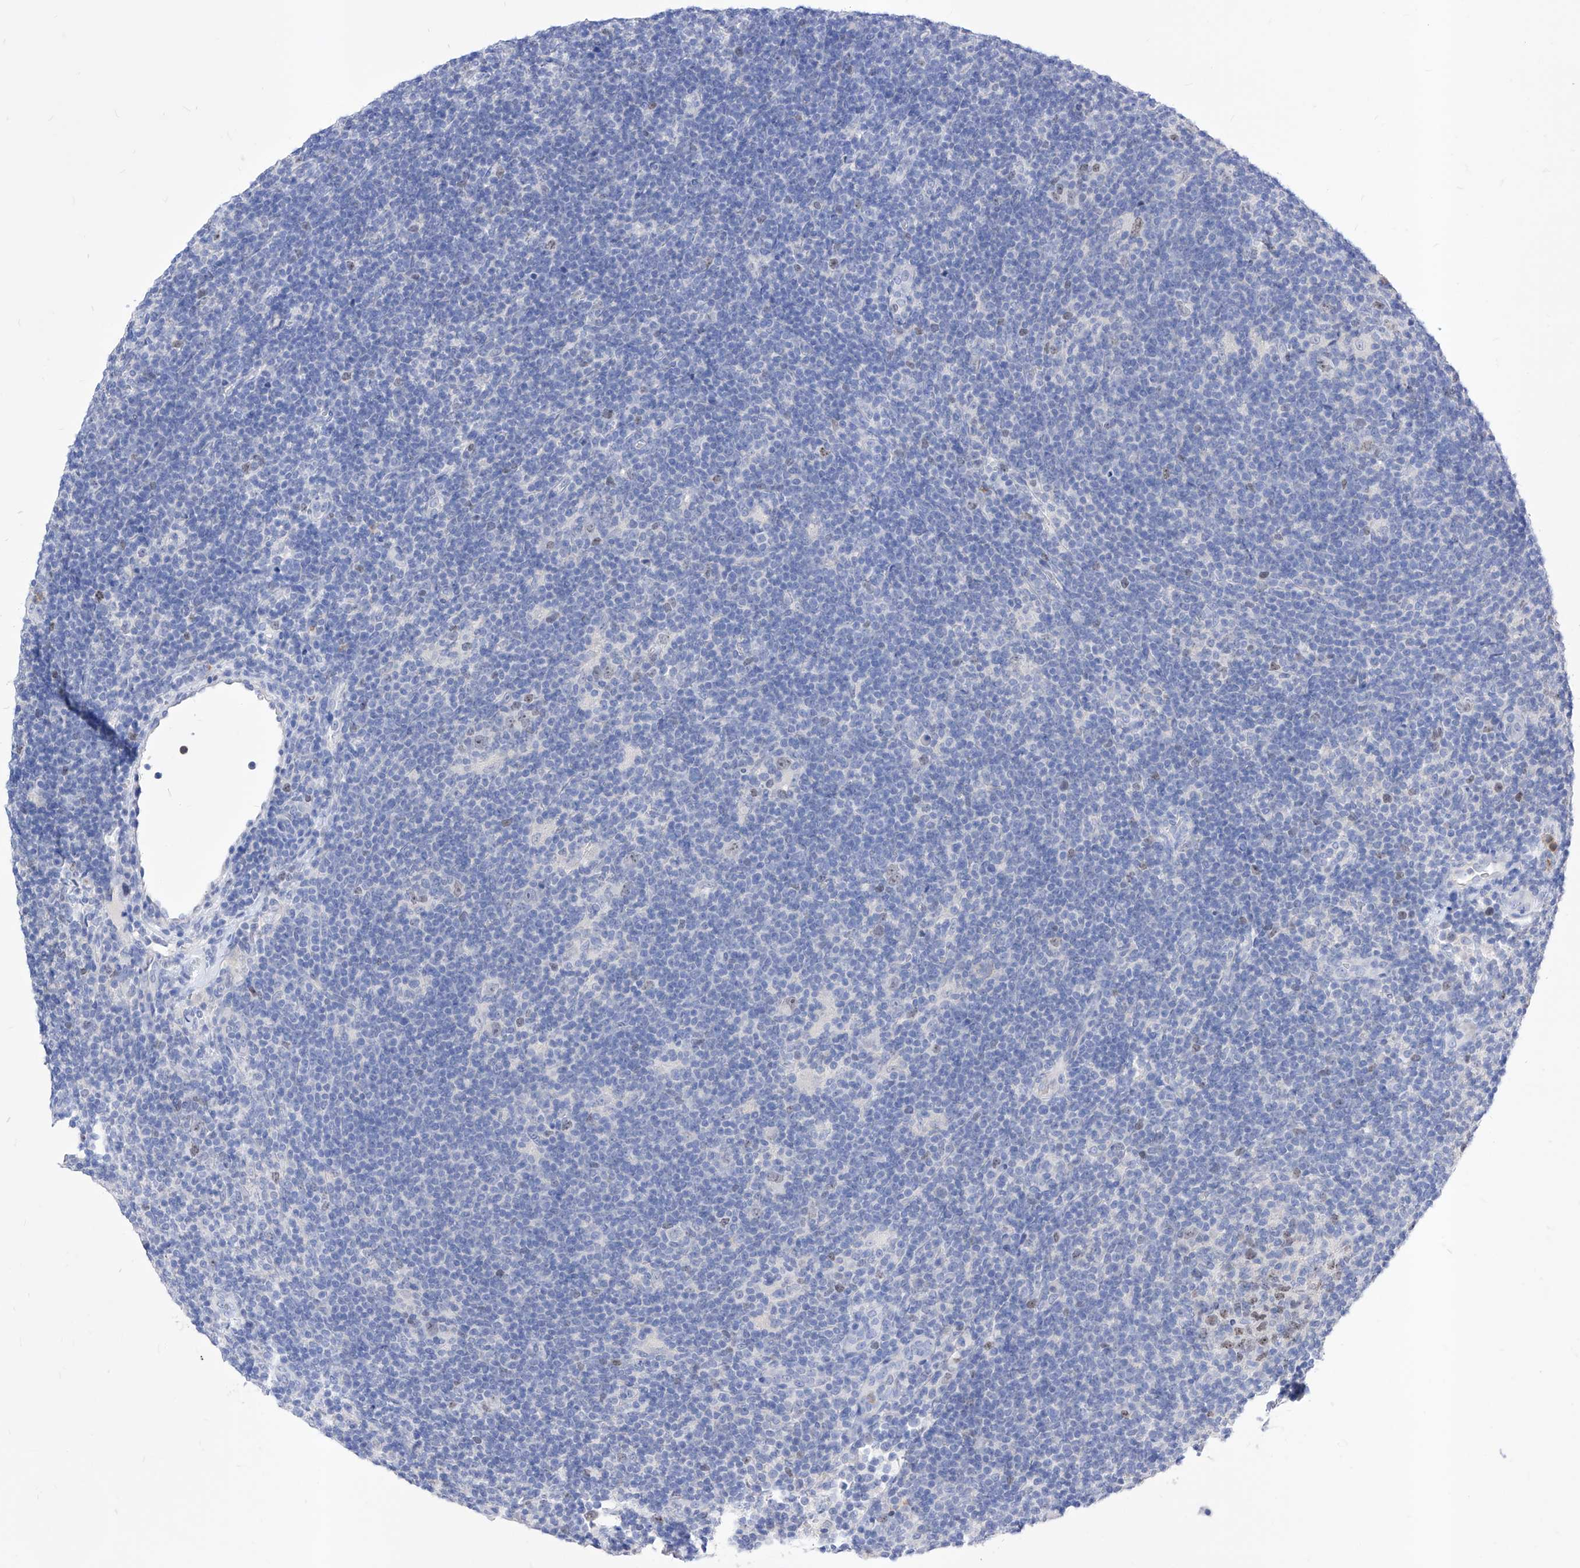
{"staining": {"intensity": "negative", "quantity": "none", "location": "none"}, "tissue": "lymphoma", "cell_type": "Tumor cells", "image_type": "cancer", "snomed": [{"axis": "morphology", "description": "Hodgkin's disease, NOS"}, {"axis": "topography", "description": "Lymph node"}], "caption": "Immunohistochemical staining of Hodgkin's disease exhibits no significant staining in tumor cells.", "gene": "VAX1", "patient": {"sex": "female", "age": 57}}